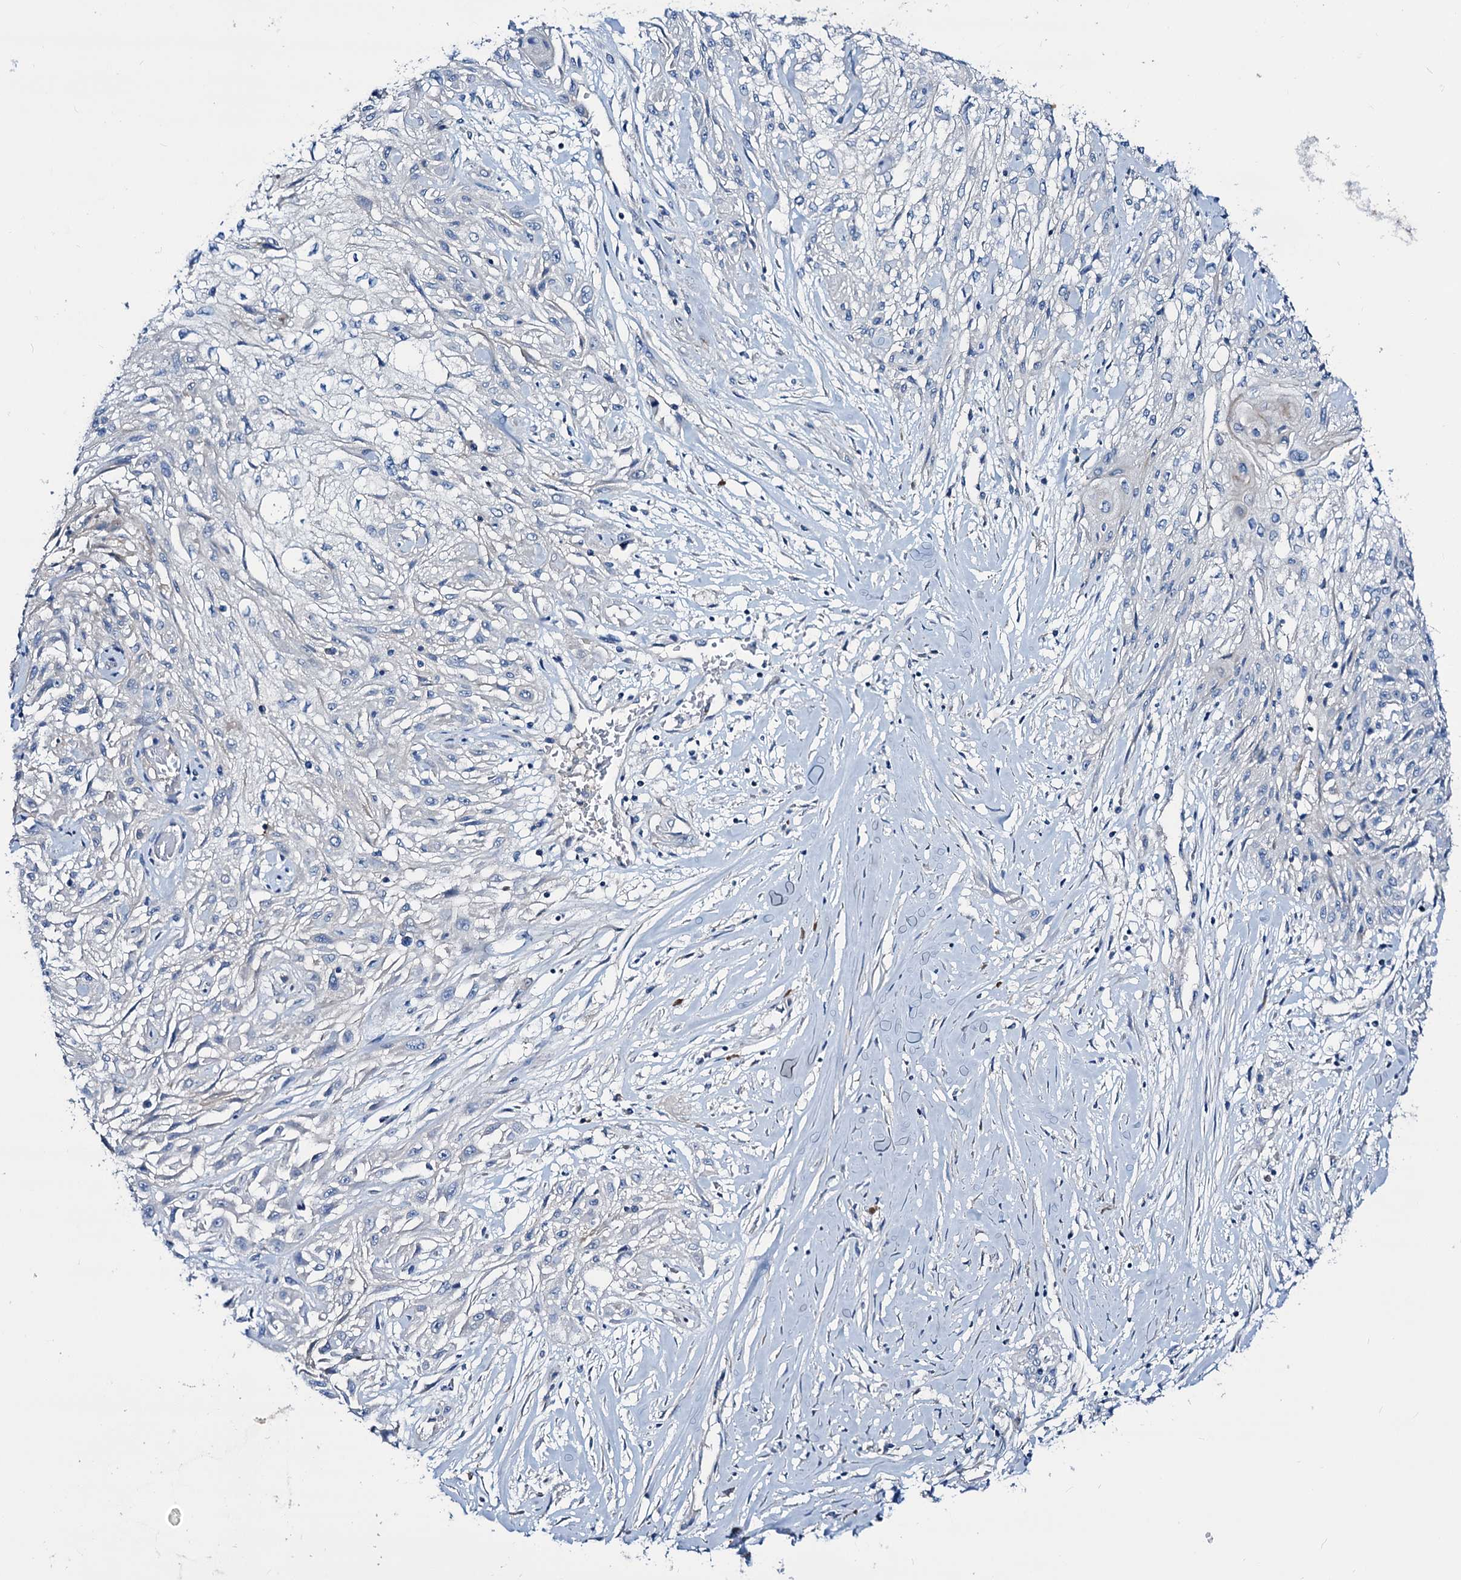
{"staining": {"intensity": "negative", "quantity": "none", "location": "none"}, "tissue": "skin cancer", "cell_type": "Tumor cells", "image_type": "cancer", "snomed": [{"axis": "morphology", "description": "Squamous cell carcinoma, NOS"}, {"axis": "morphology", "description": "Squamous cell carcinoma, metastatic, NOS"}, {"axis": "topography", "description": "Skin"}, {"axis": "topography", "description": "Lymph node"}], "caption": "This is a histopathology image of immunohistochemistry (IHC) staining of skin cancer, which shows no positivity in tumor cells.", "gene": "DYDC2", "patient": {"sex": "male", "age": 75}}